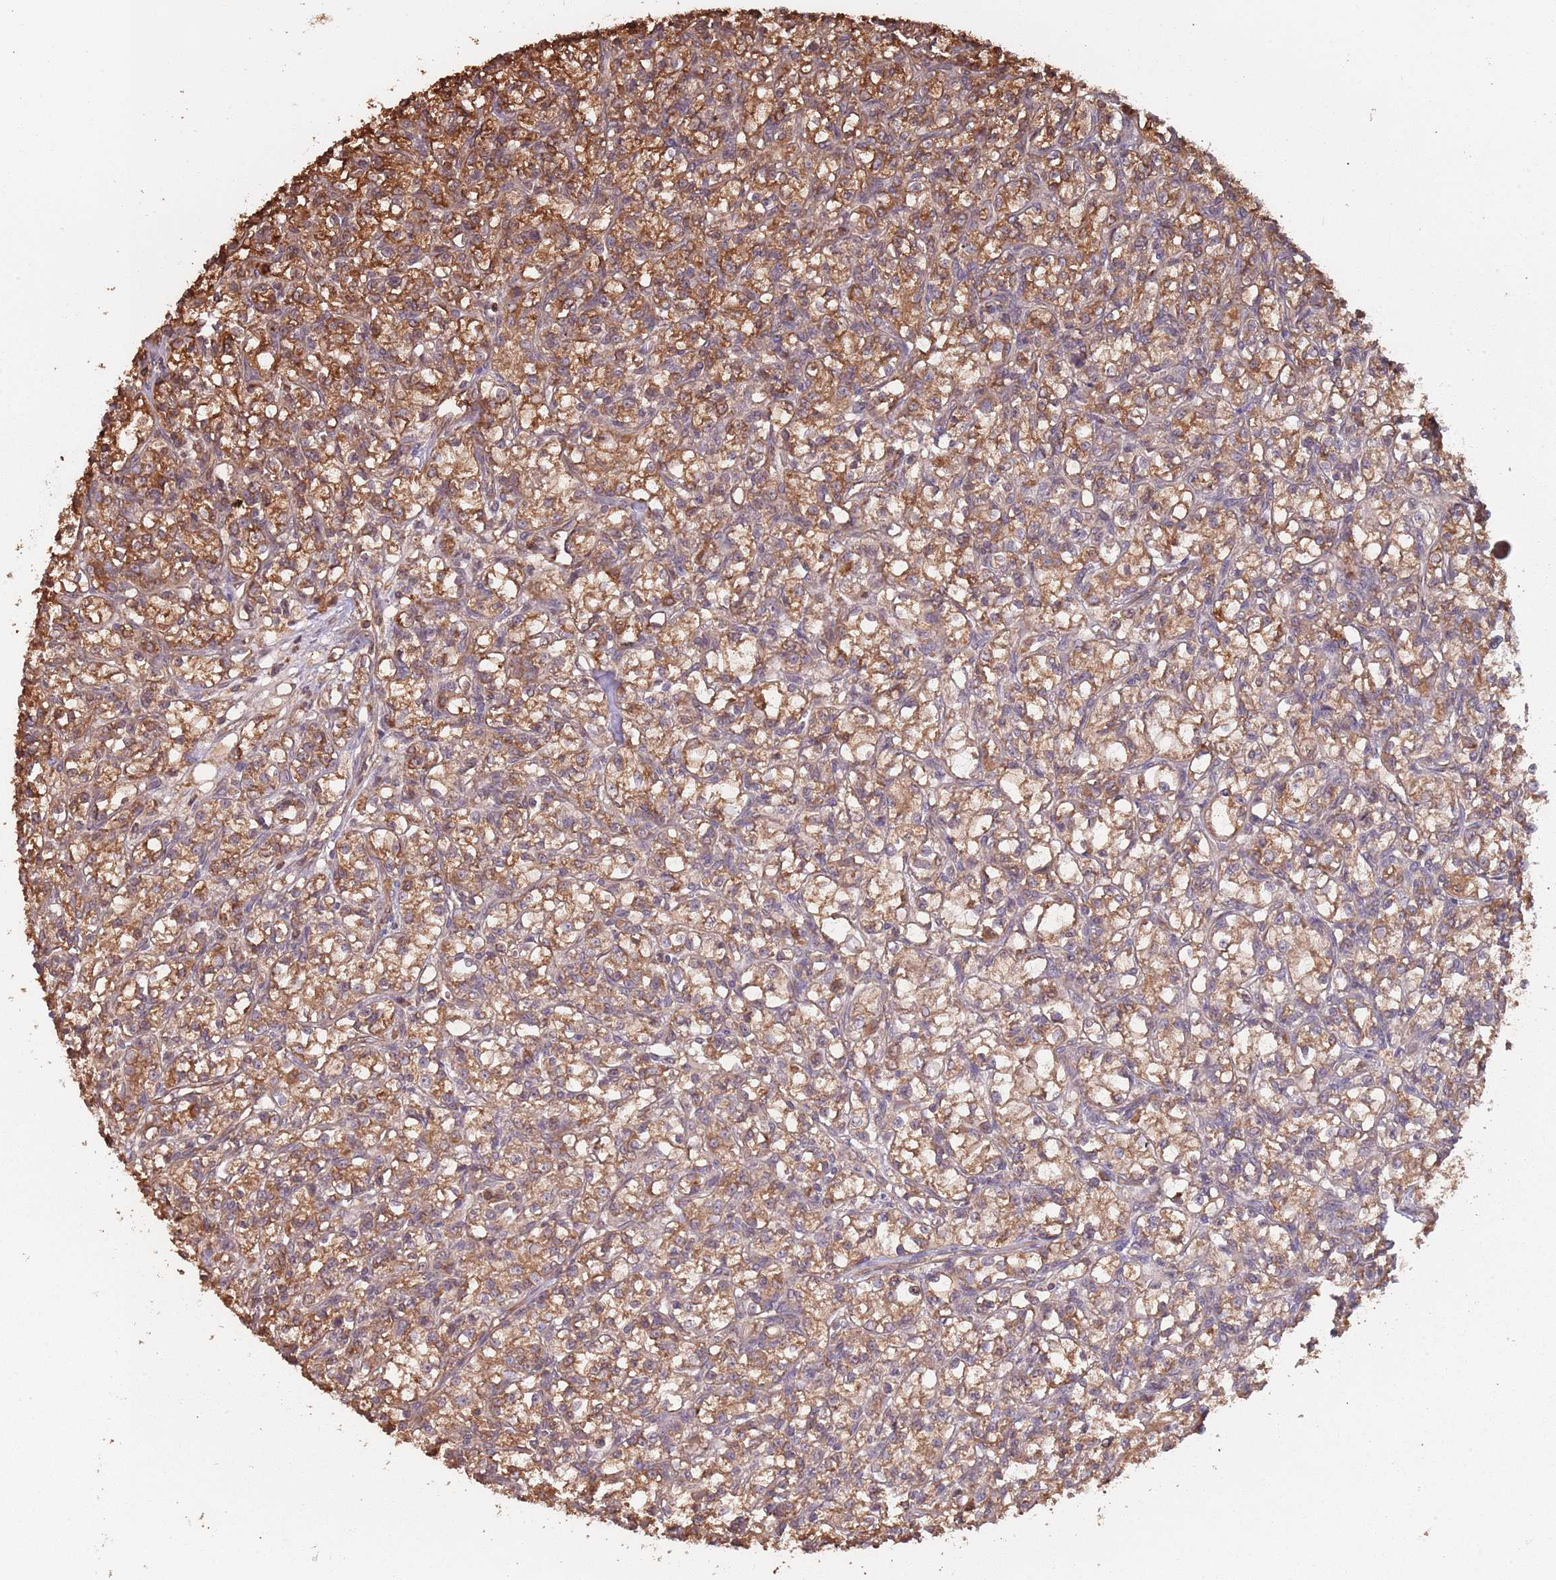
{"staining": {"intensity": "strong", "quantity": ">75%", "location": "cytoplasmic/membranous"}, "tissue": "renal cancer", "cell_type": "Tumor cells", "image_type": "cancer", "snomed": [{"axis": "morphology", "description": "Adenocarcinoma, NOS"}, {"axis": "topography", "description": "Kidney"}], "caption": "This image shows immunohistochemistry (IHC) staining of renal adenocarcinoma, with high strong cytoplasmic/membranous expression in about >75% of tumor cells.", "gene": "COG4", "patient": {"sex": "female", "age": 59}}